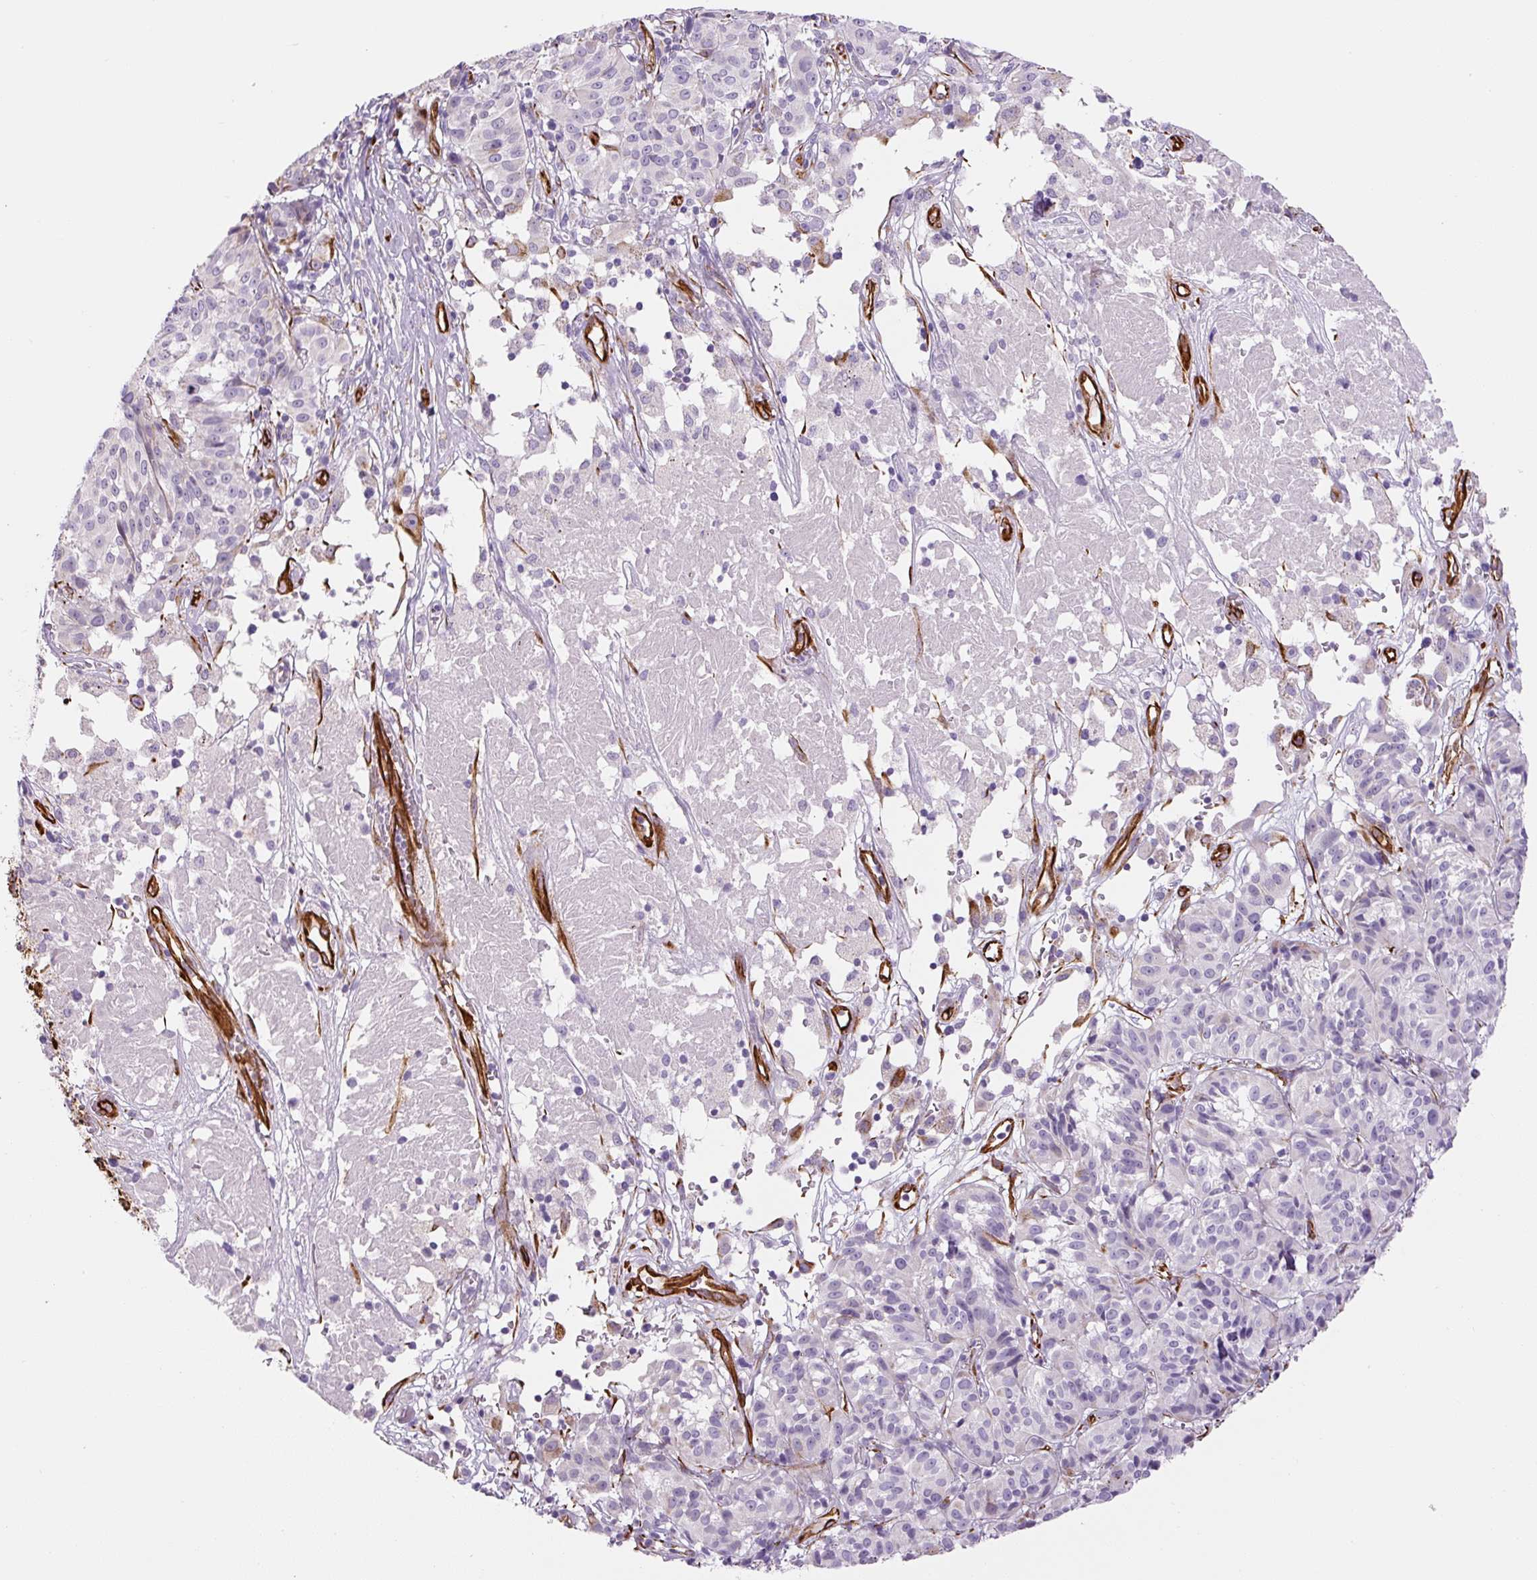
{"staining": {"intensity": "negative", "quantity": "none", "location": "none"}, "tissue": "melanoma", "cell_type": "Tumor cells", "image_type": "cancer", "snomed": [{"axis": "morphology", "description": "Malignant melanoma, NOS"}, {"axis": "topography", "description": "Skin"}], "caption": "This is a image of immunohistochemistry (IHC) staining of melanoma, which shows no positivity in tumor cells.", "gene": "NES", "patient": {"sex": "female", "age": 72}}